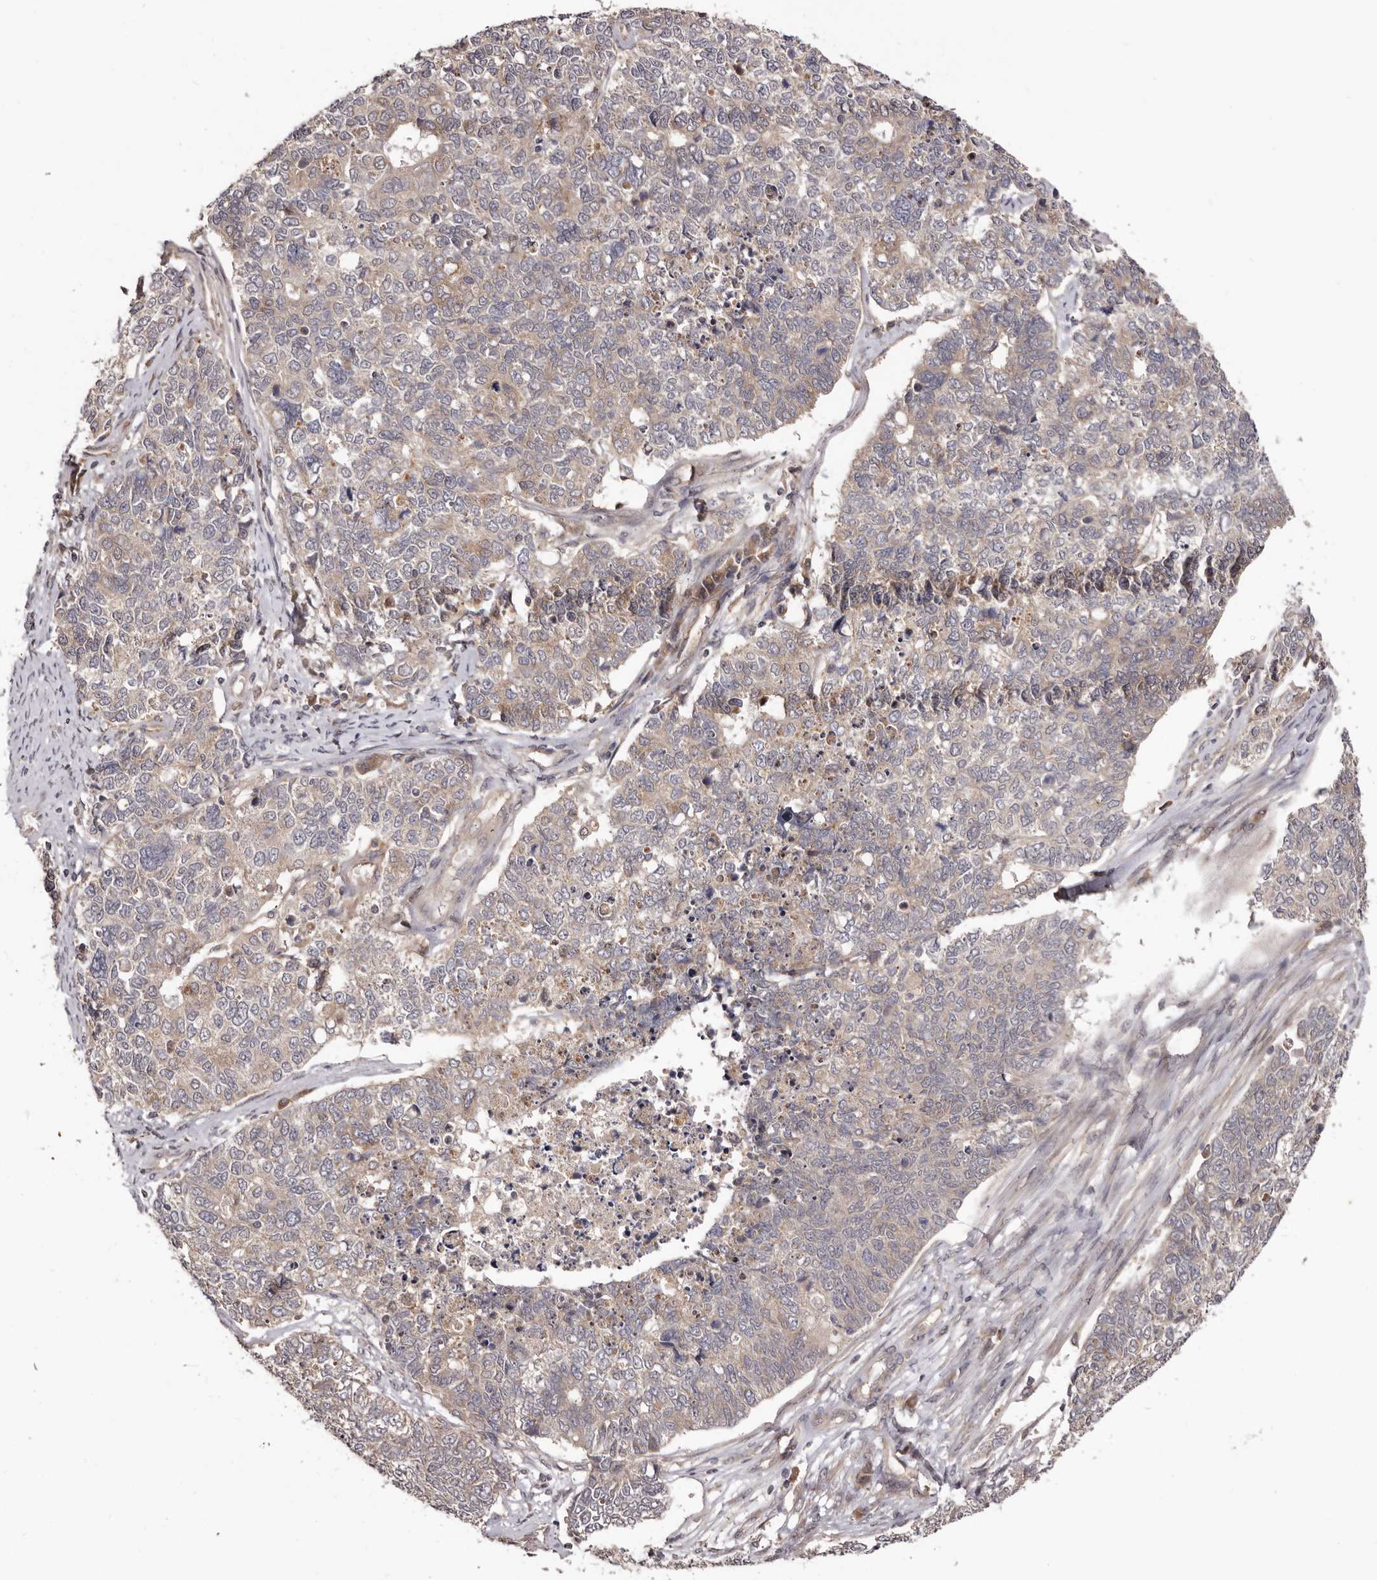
{"staining": {"intensity": "weak", "quantity": "25%-75%", "location": "cytoplasmic/membranous"}, "tissue": "cervical cancer", "cell_type": "Tumor cells", "image_type": "cancer", "snomed": [{"axis": "morphology", "description": "Squamous cell carcinoma, NOS"}, {"axis": "topography", "description": "Cervix"}], "caption": "IHC histopathology image of human cervical cancer stained for a protein (brown), which displays low levels of weak cytoplasmic/membranous expression in about 25%-75% of tumor cells.", "gene": "MDP1", "patient": {"sex": "female", "age": 63}}